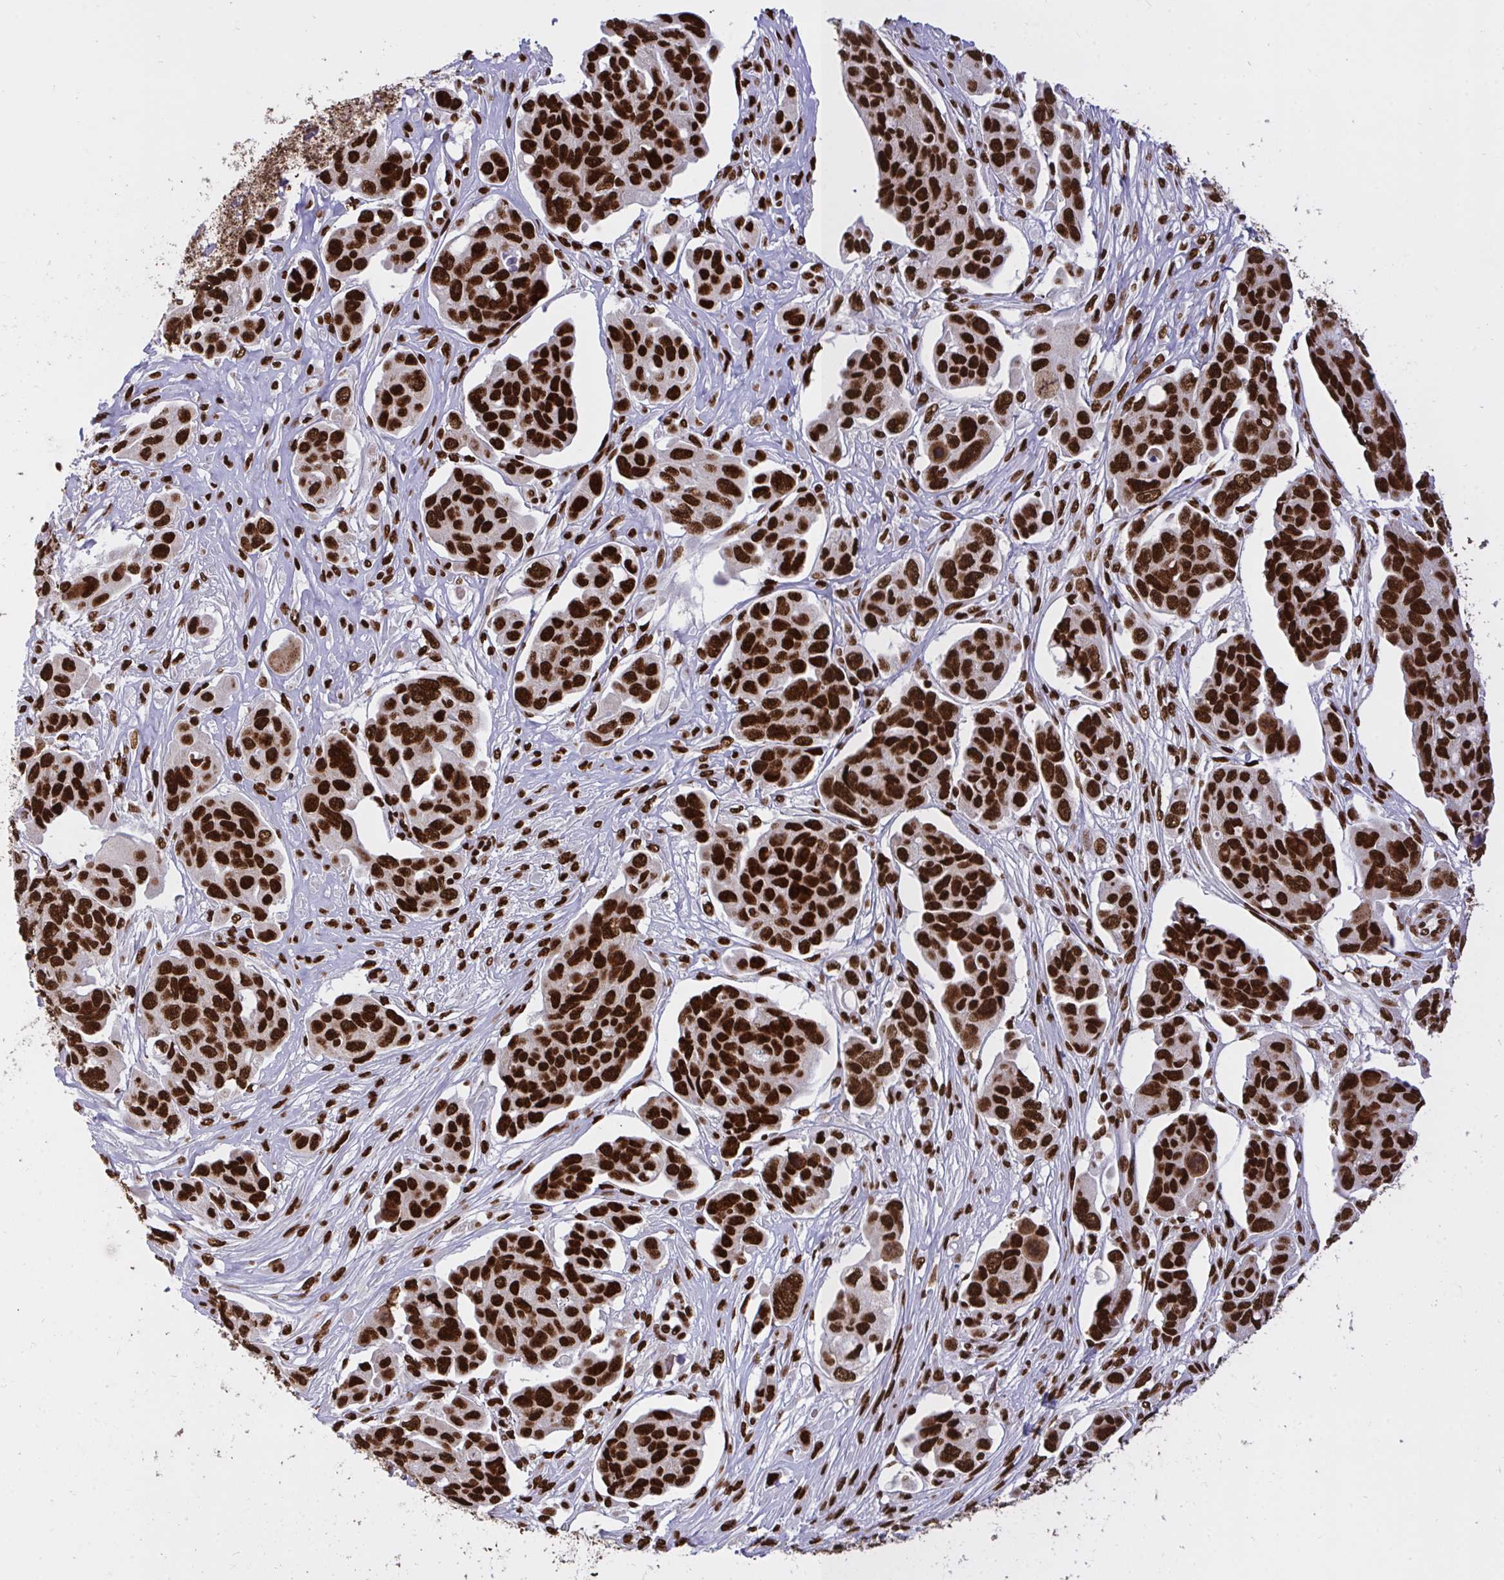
{"staining": {"intensity": "strong", "quantity": ">75%", "location": "nuclear"}, "tissue": "ovarian cancer", "cell_type": "Tumor cells", "image_type": "cancer", "snomed": [{"axis": "morphology", "description": "Carcinoma, endometroid"}, {"axis": "topography", "description": "Ovary"}], "caption": "High-power microscopy captured an immunohistochemistry (IHC) image of ovarian endometroid carcinoma, revealing strong nuclear expression in approximately >75% of tumor cells. (Stains: DAB (3,3'-diaminobenzidine) in brown, nuclei in blue, Microscopy: brightfield microscopy at high magnification).", "gene": "HNRNPL", "patient": {"sex": "female", "age": 70}}